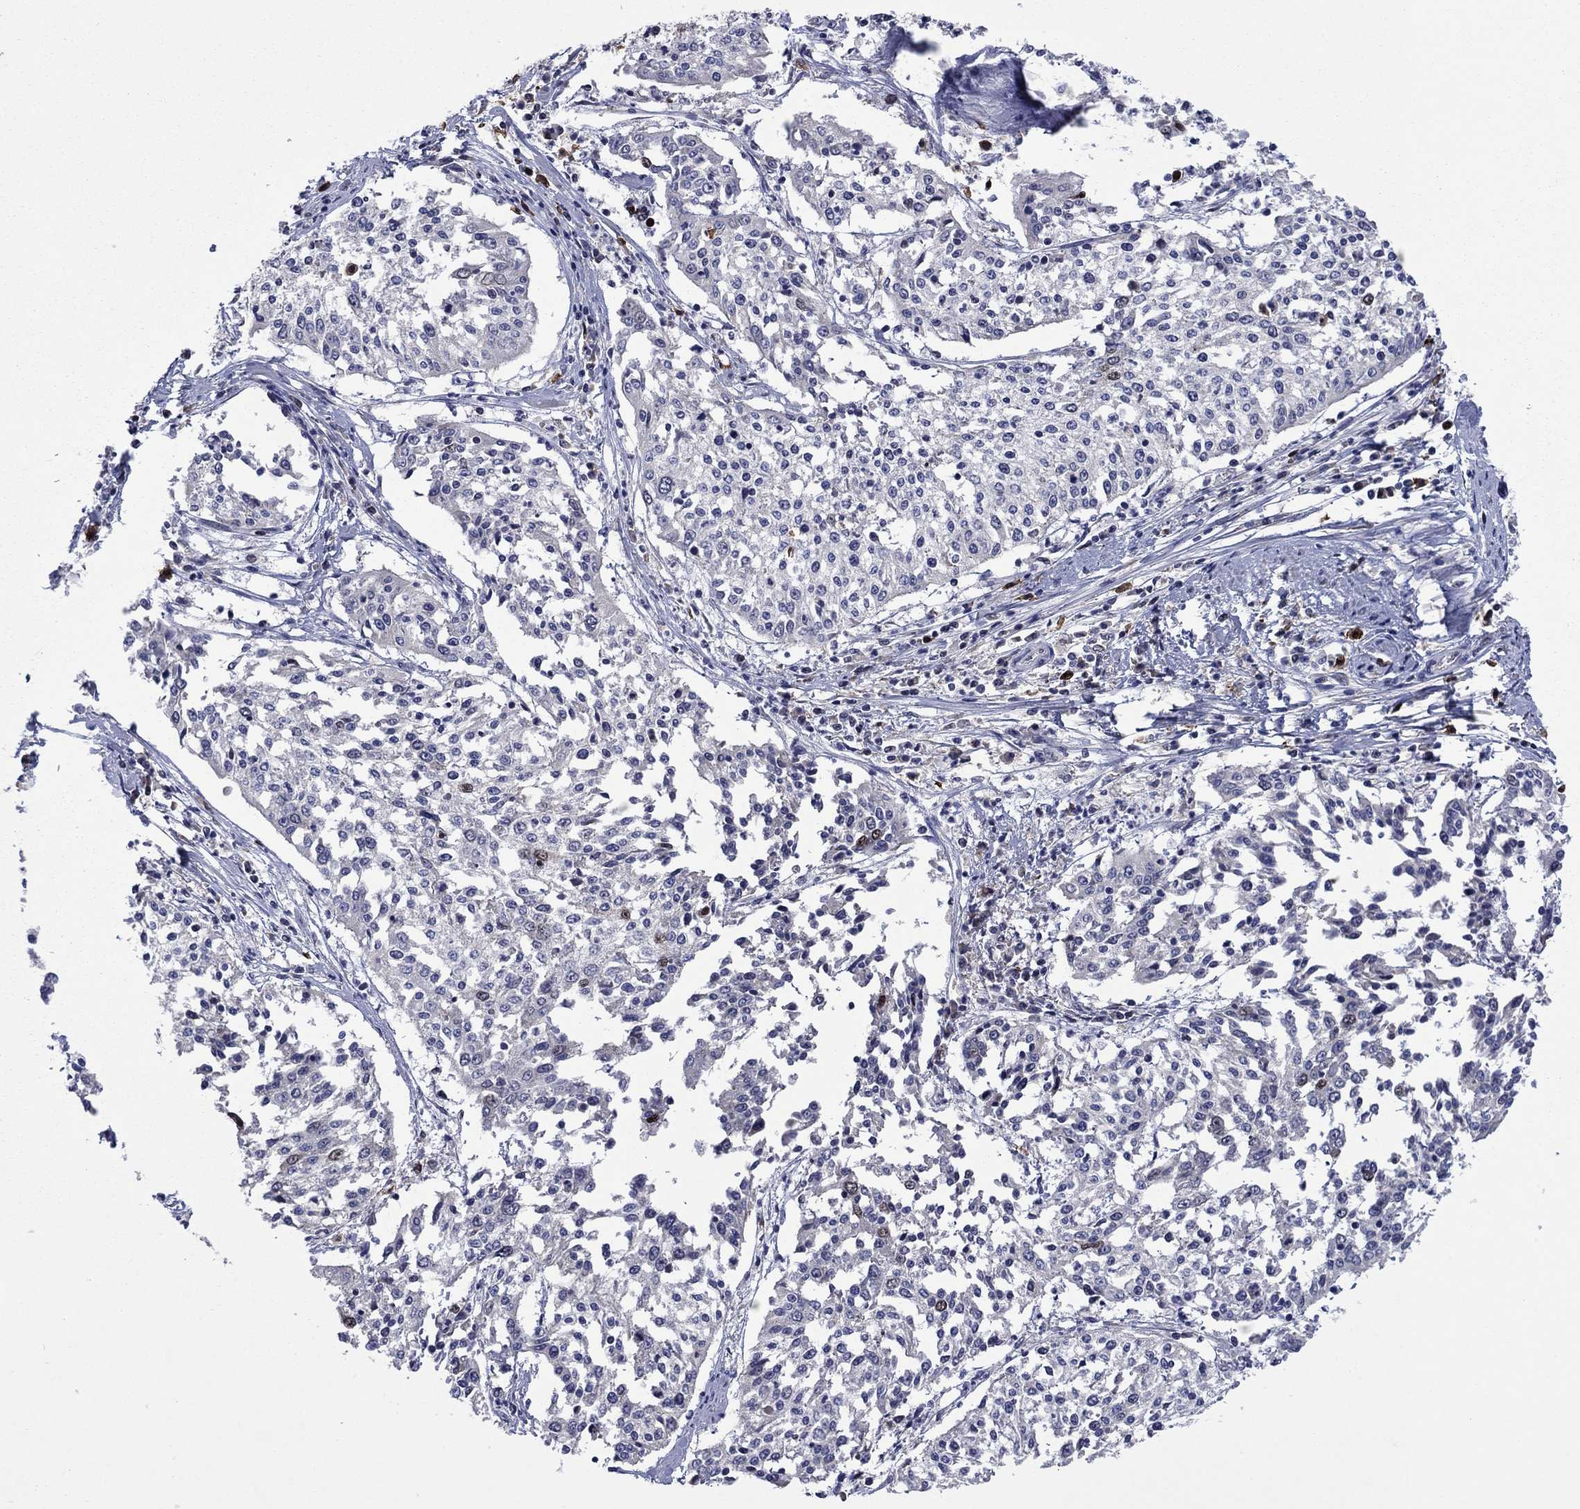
{"staining": {"intensity": "moderate", "quantity": "<25%", "location": "nuclear"}, "tissue": "cervical cancer", "cell_type": "Tumor cells", "image_type": "cancer", "snomed": [{"axis": "morphology", "description": "Squamous cell carcinoma, NOS"}, {"axis": "topography", "description": "Cervix"}], "caption": "Tumor cells demonstrate moderate nuclear staining in approximately <25% of cells in cervical cancer (squamous cell carcinoma).", "gene": "CDCA5", "patient": {"sex": "female", "age": 41}}